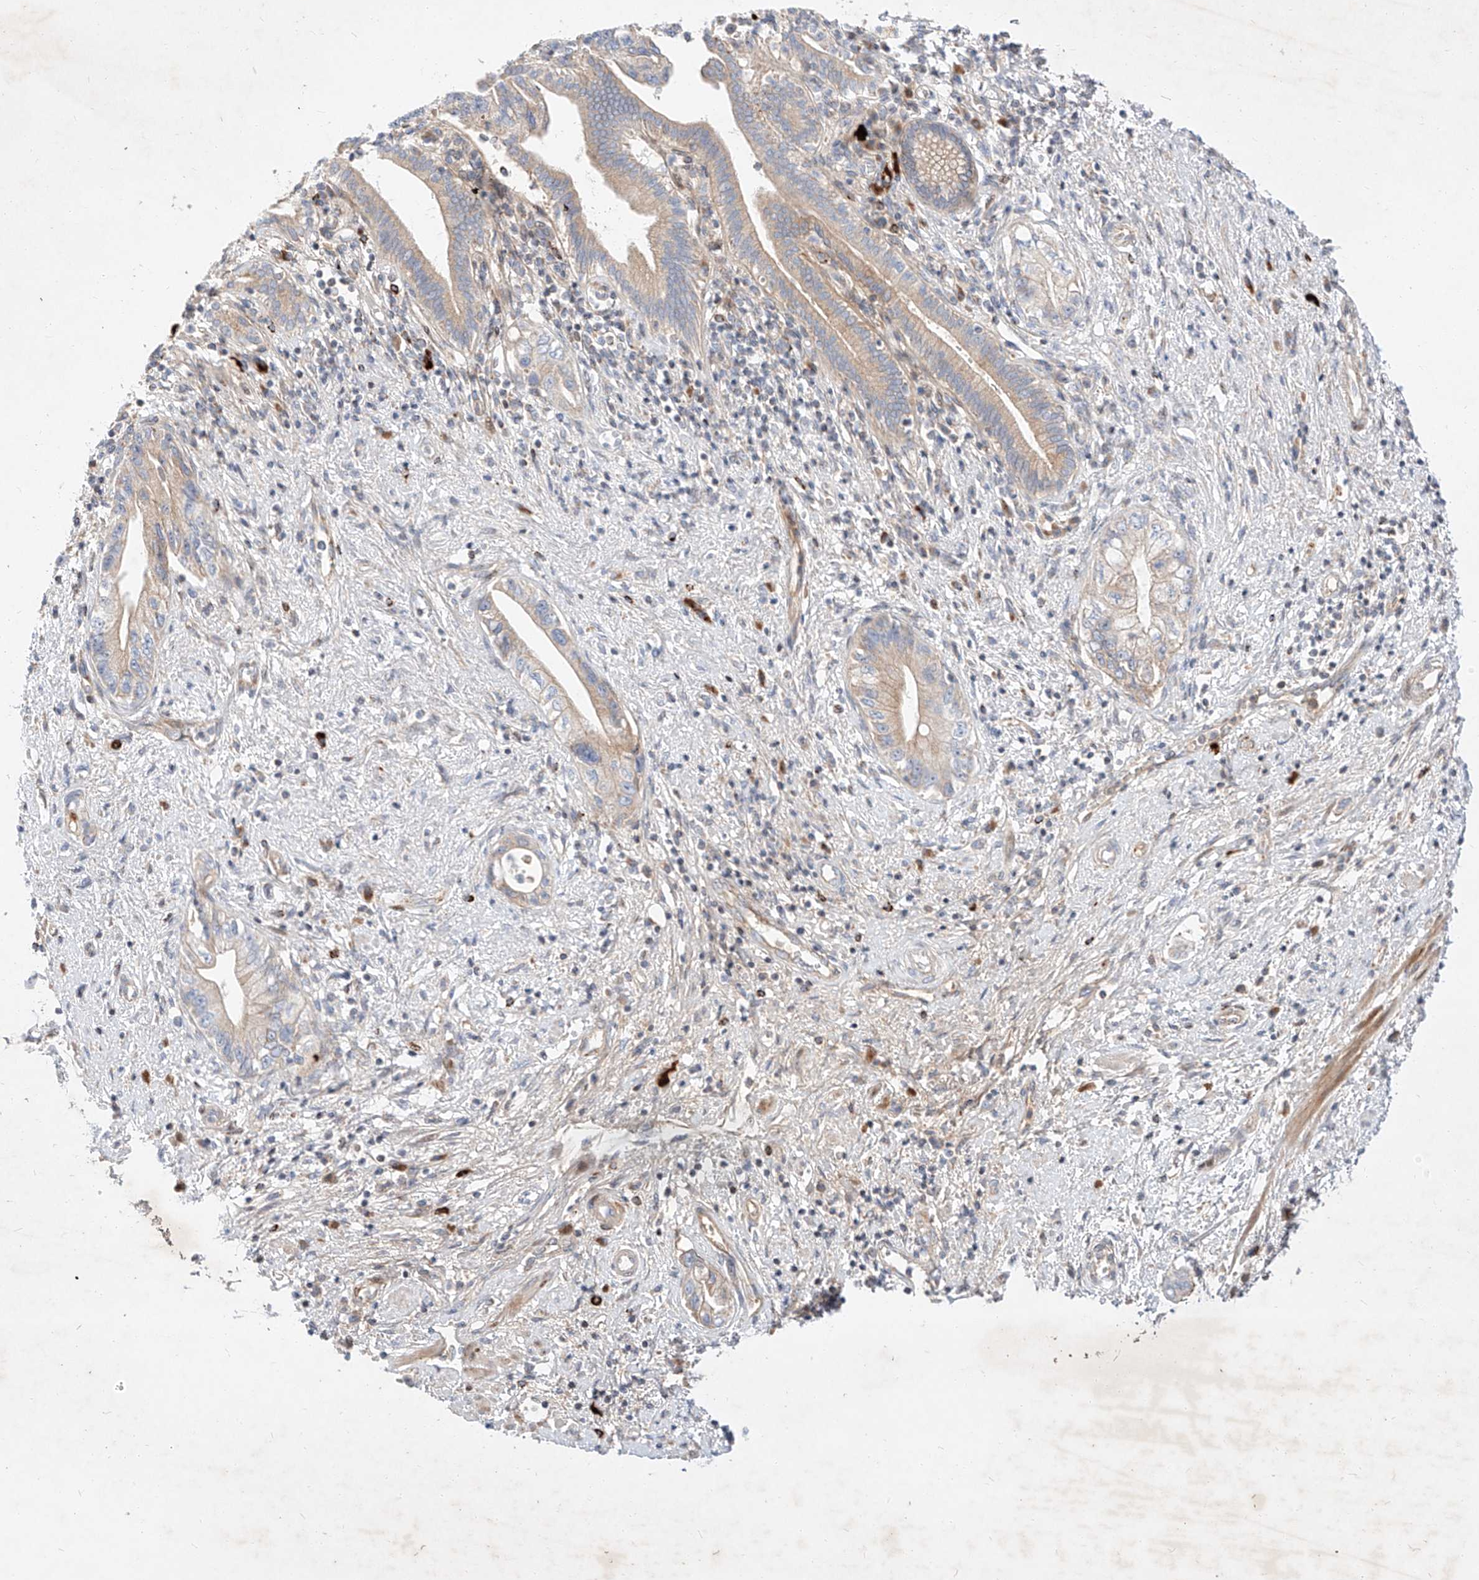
{"staining": {"intensity": "moderate", "quantity": "<25%", "location": "cytoplasmic/membranous"}, "tissue": "pancreatic cancer", "cell_type": "Tumor cells", "image_type": "cancer", "snomed": [{"axis": "morphology", "description": "Adenocarcinoma, NOS"}, {"axis": "topography", "description": "Pancreas"}], "caption": "Protein staining demonstrates moderate cytoplasmic/membranous staining in approximately <25% of tumor cells in pancreatic cancer.", "gene": "OSGEPL1", "patient": {"sex": "female", "age": 73}}